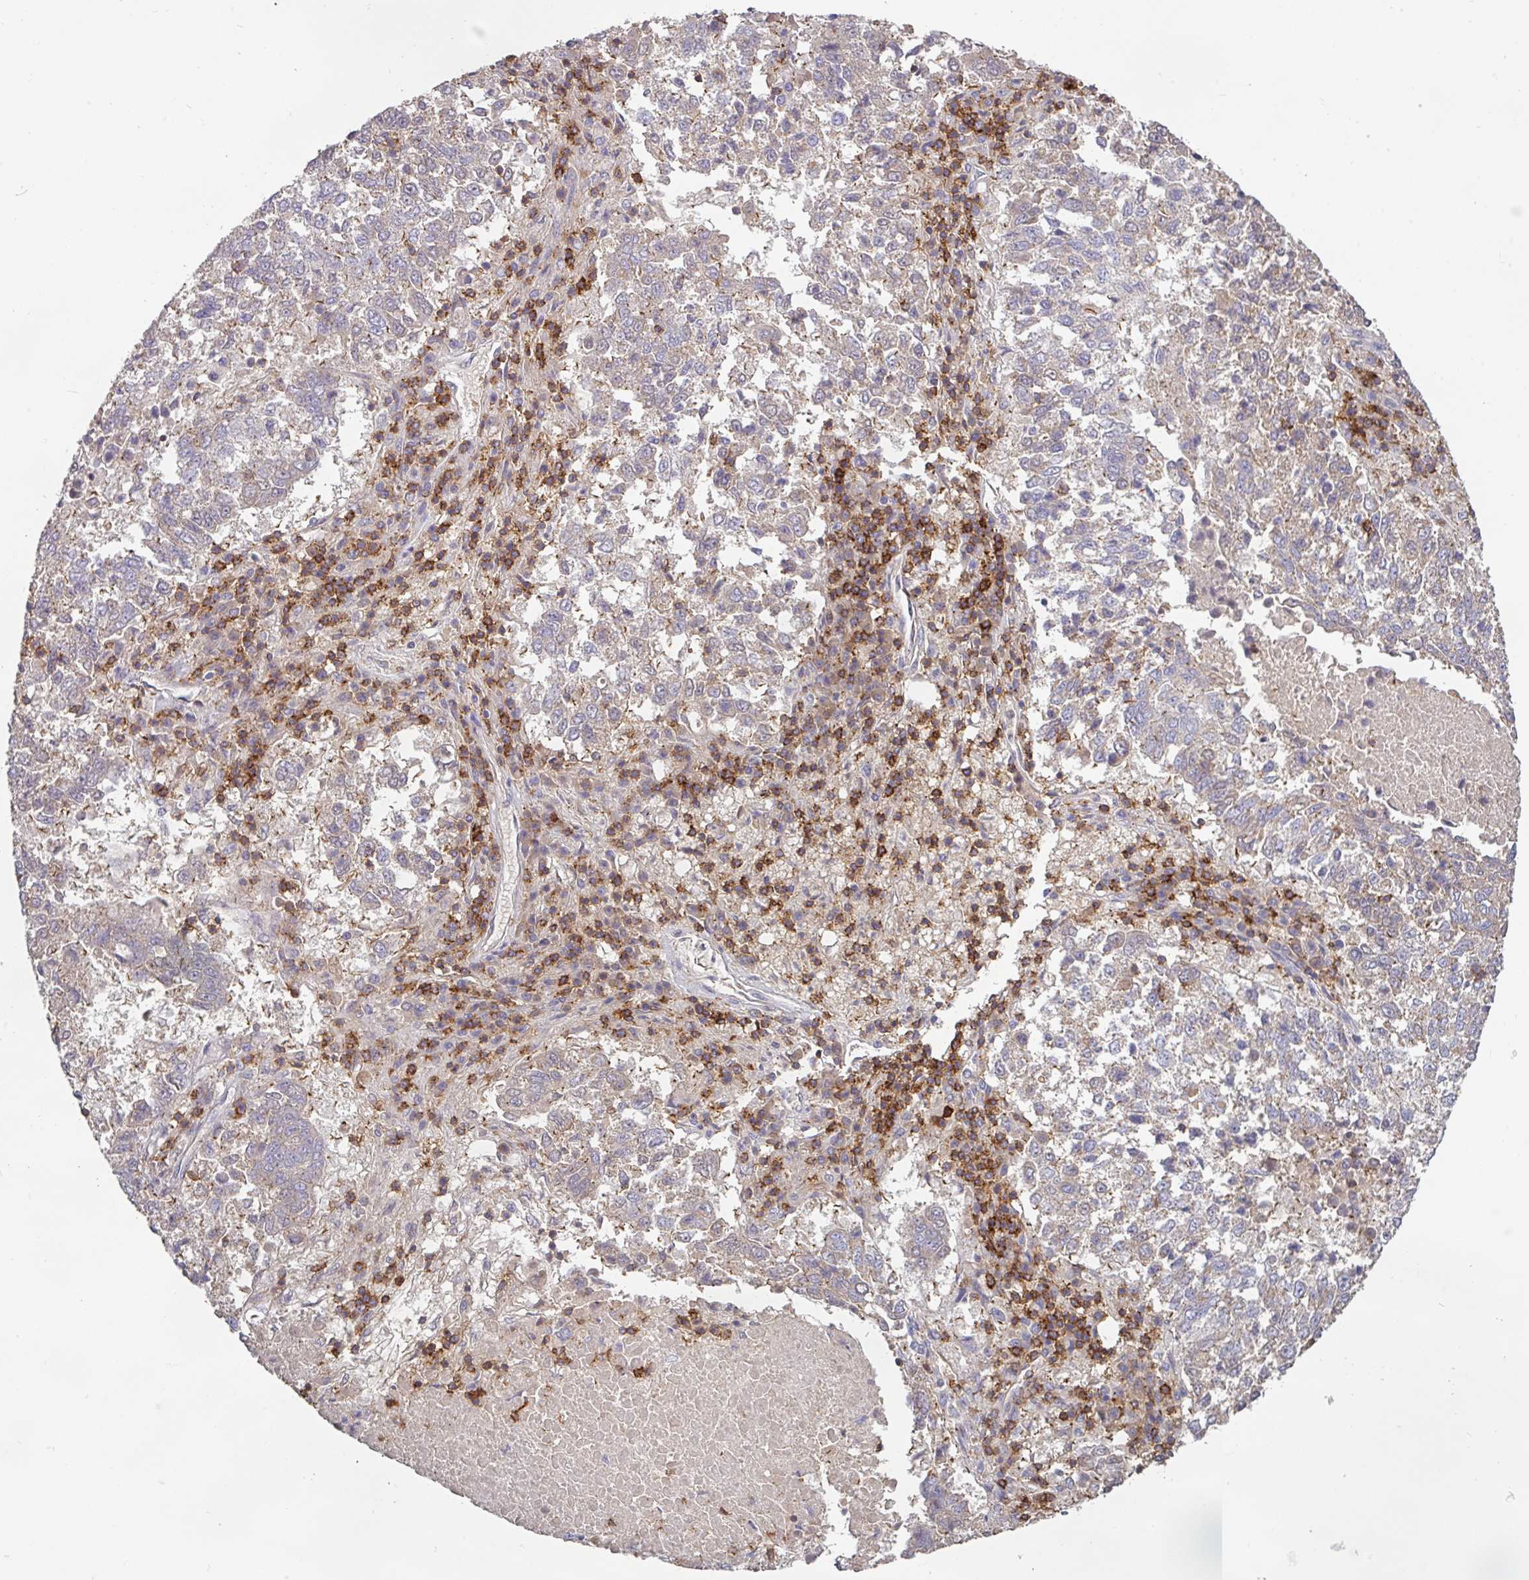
{"staining": {"intensity": "weak", "quantity": ">75%", "location": "cytoplasmic/membranous"}, "tissue": "lung cancer", "cell_type": "Tumor cells", "image_type": "cancer", "snomed": [{"axis": "morphology", "description": "Squamous cell carcinoma, NOS"}, {"axis": "topography", "description": "Lung"}], "caption": "DAB immunohistochemical staining of lung squamous cell carcinoma exhibits weak cytoplasmic/membranous protein staining in approximately >75% of tumor cells.", "gene": "CD3G", "patient": {"sex": "male", "age": 73}}